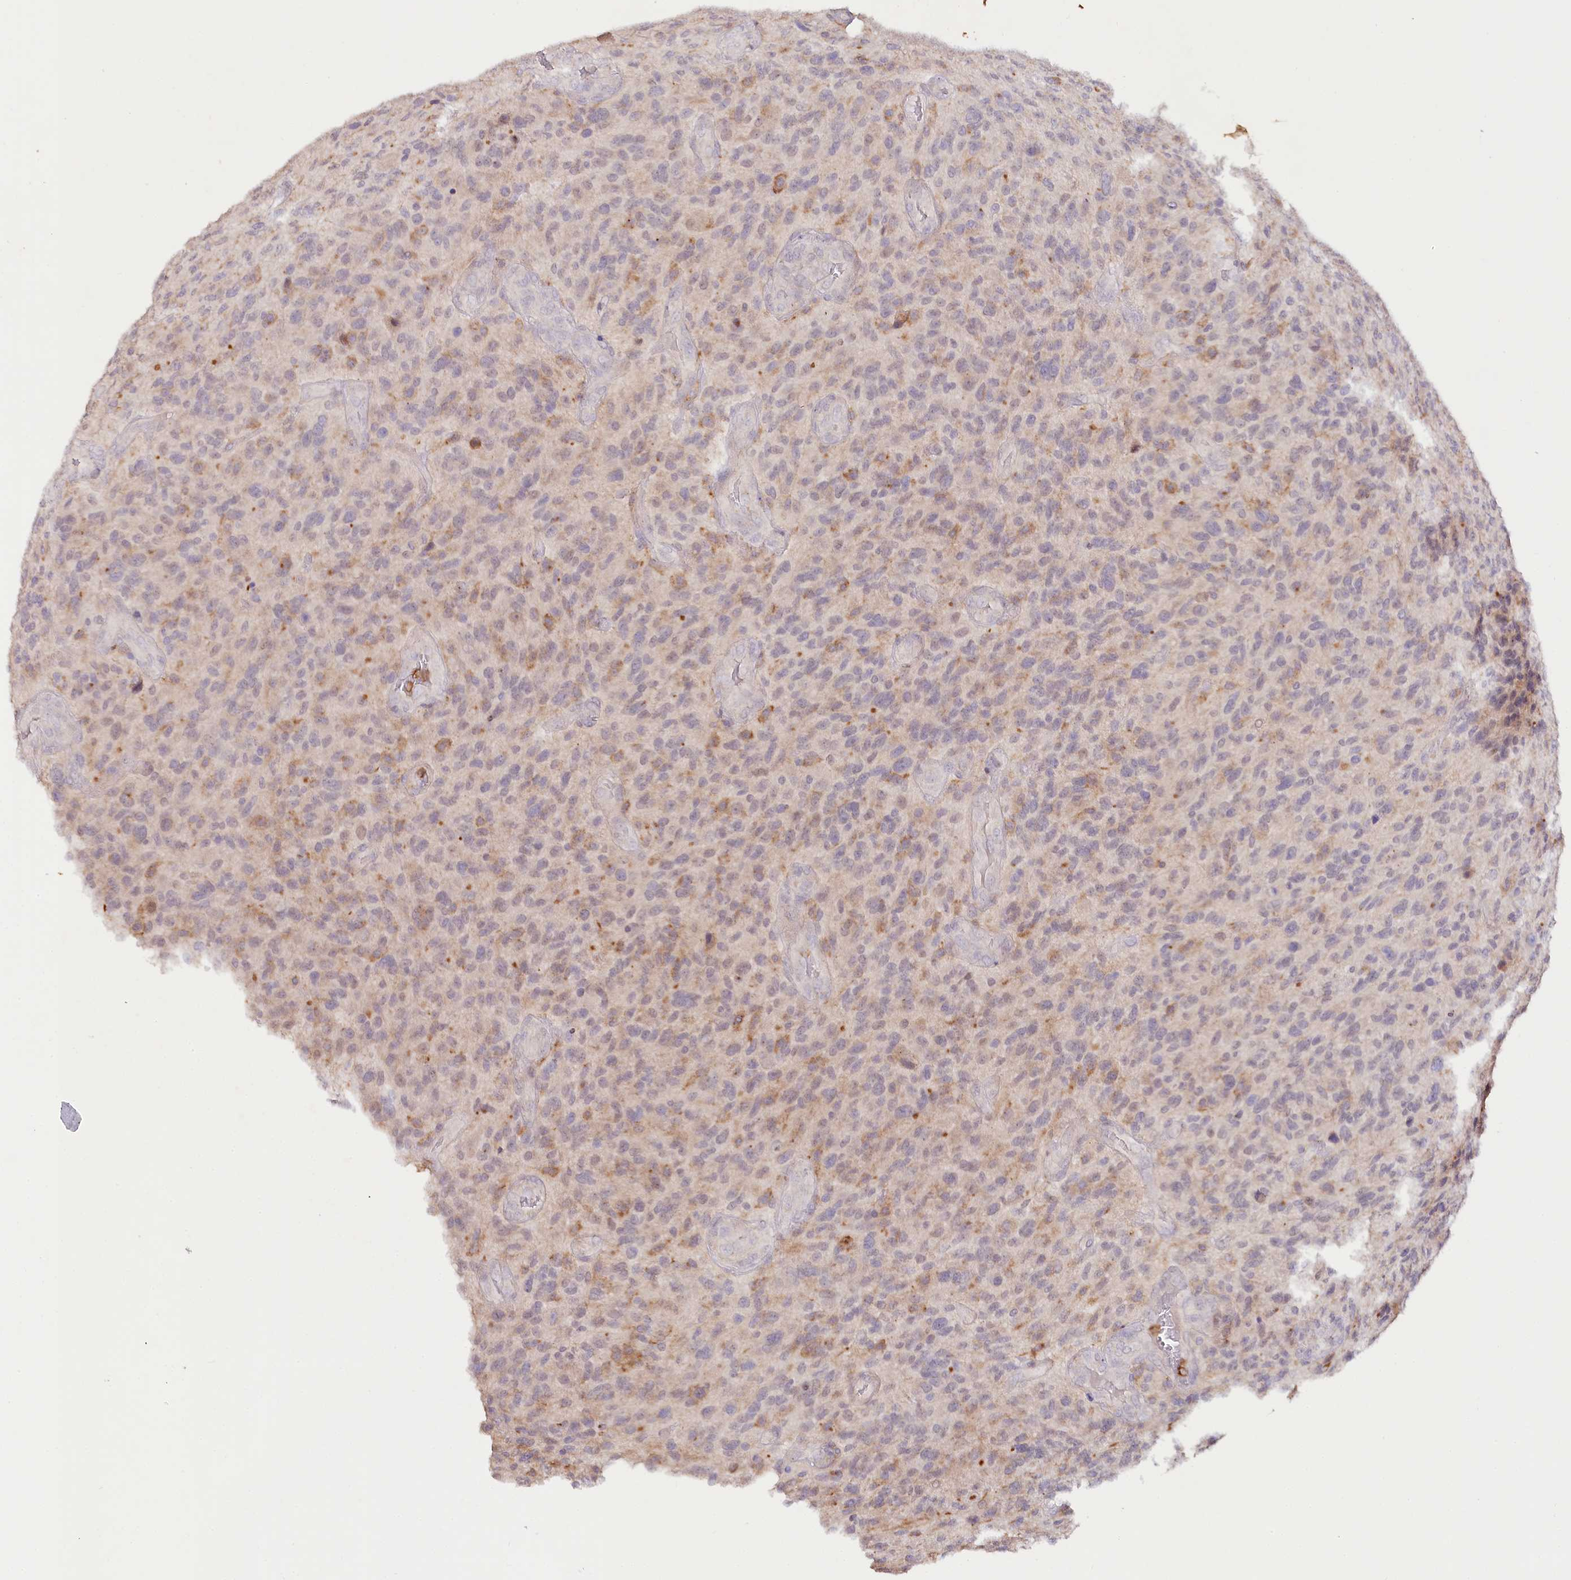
{"staining": {"intensity": "moderate", "quantity": "25%-75%", "location": "cytoplasmic/membranous"}, "tissue": "glioma", "cell_type": "Tumor cells", "image_type": "cancer", "snomed": [{"axis": "morphology", "description": "Glioma, malignant, High grade"}, {"axis": "topography", "description": "Brain"}], "caption": "A micrograph of human malignant glioma (high-grade) stained for a protein shows moderate cytoplasmic/membranous brown staining in tumor cells.", "gene": "ALDH3B1", "patient": {"sex": "male", "age": 47}}